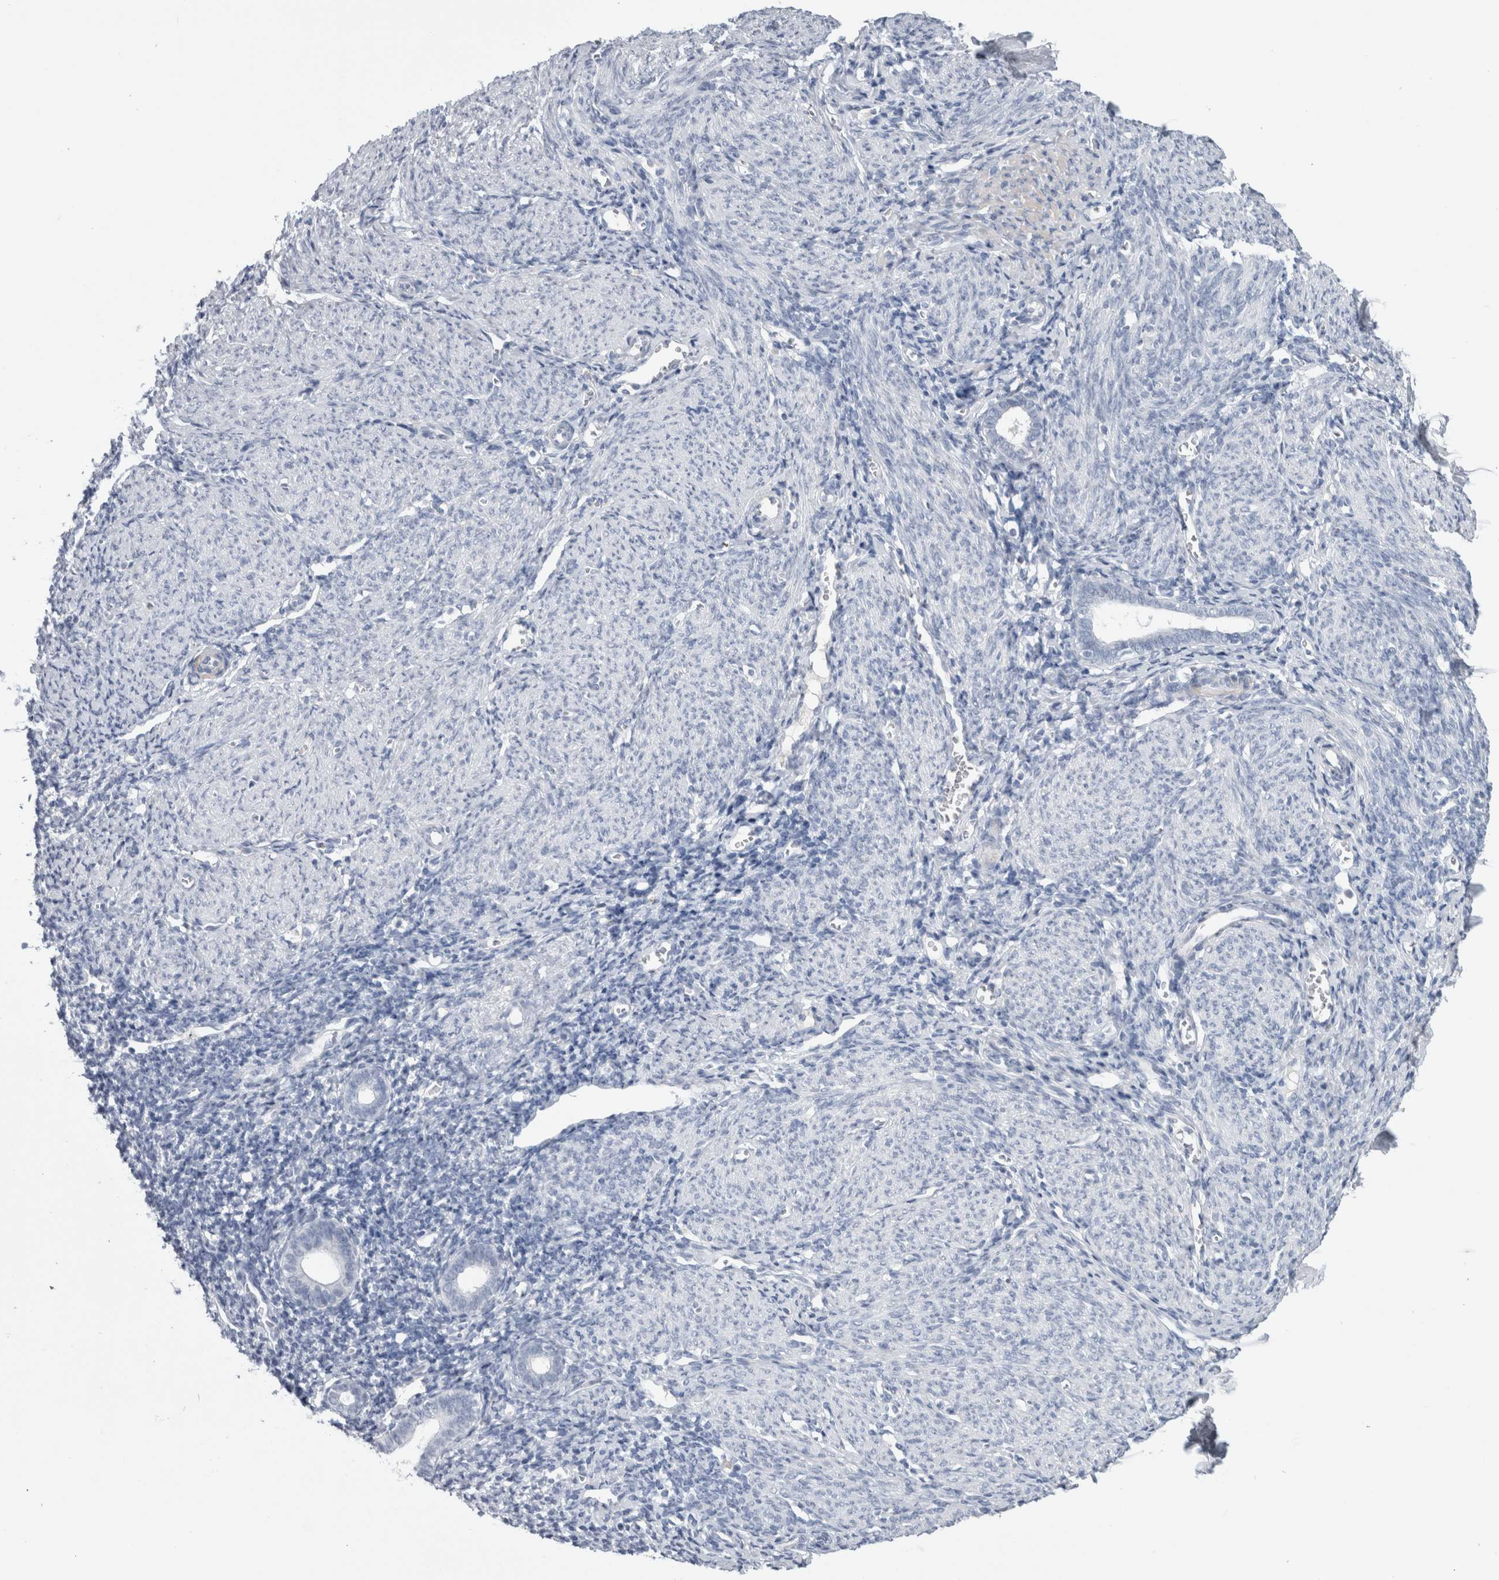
{"staining": {"intensity": "negative", "quantity": "none", "location": "none"}, "tissue": "endometrium", "cell_type": "Cells in endometrial stroma", "image_type": "normal", "snomed": [{"axis": "morphology", "description": "Normal tissue, NOS"}, {"axis": "morphology", "description": "Adenocarcinoma, NOS"}, {"axis": "topography", "description": "Endometrium"}], "caption": "There is no significant expression in cells in endometrial stroma of endometrium. (DAB (3,3'-diaminobenzidine) IHC with hematoxylin counter stain).", "gene": "ADAM2", "patient": {"sex": "female", "age": 57}}